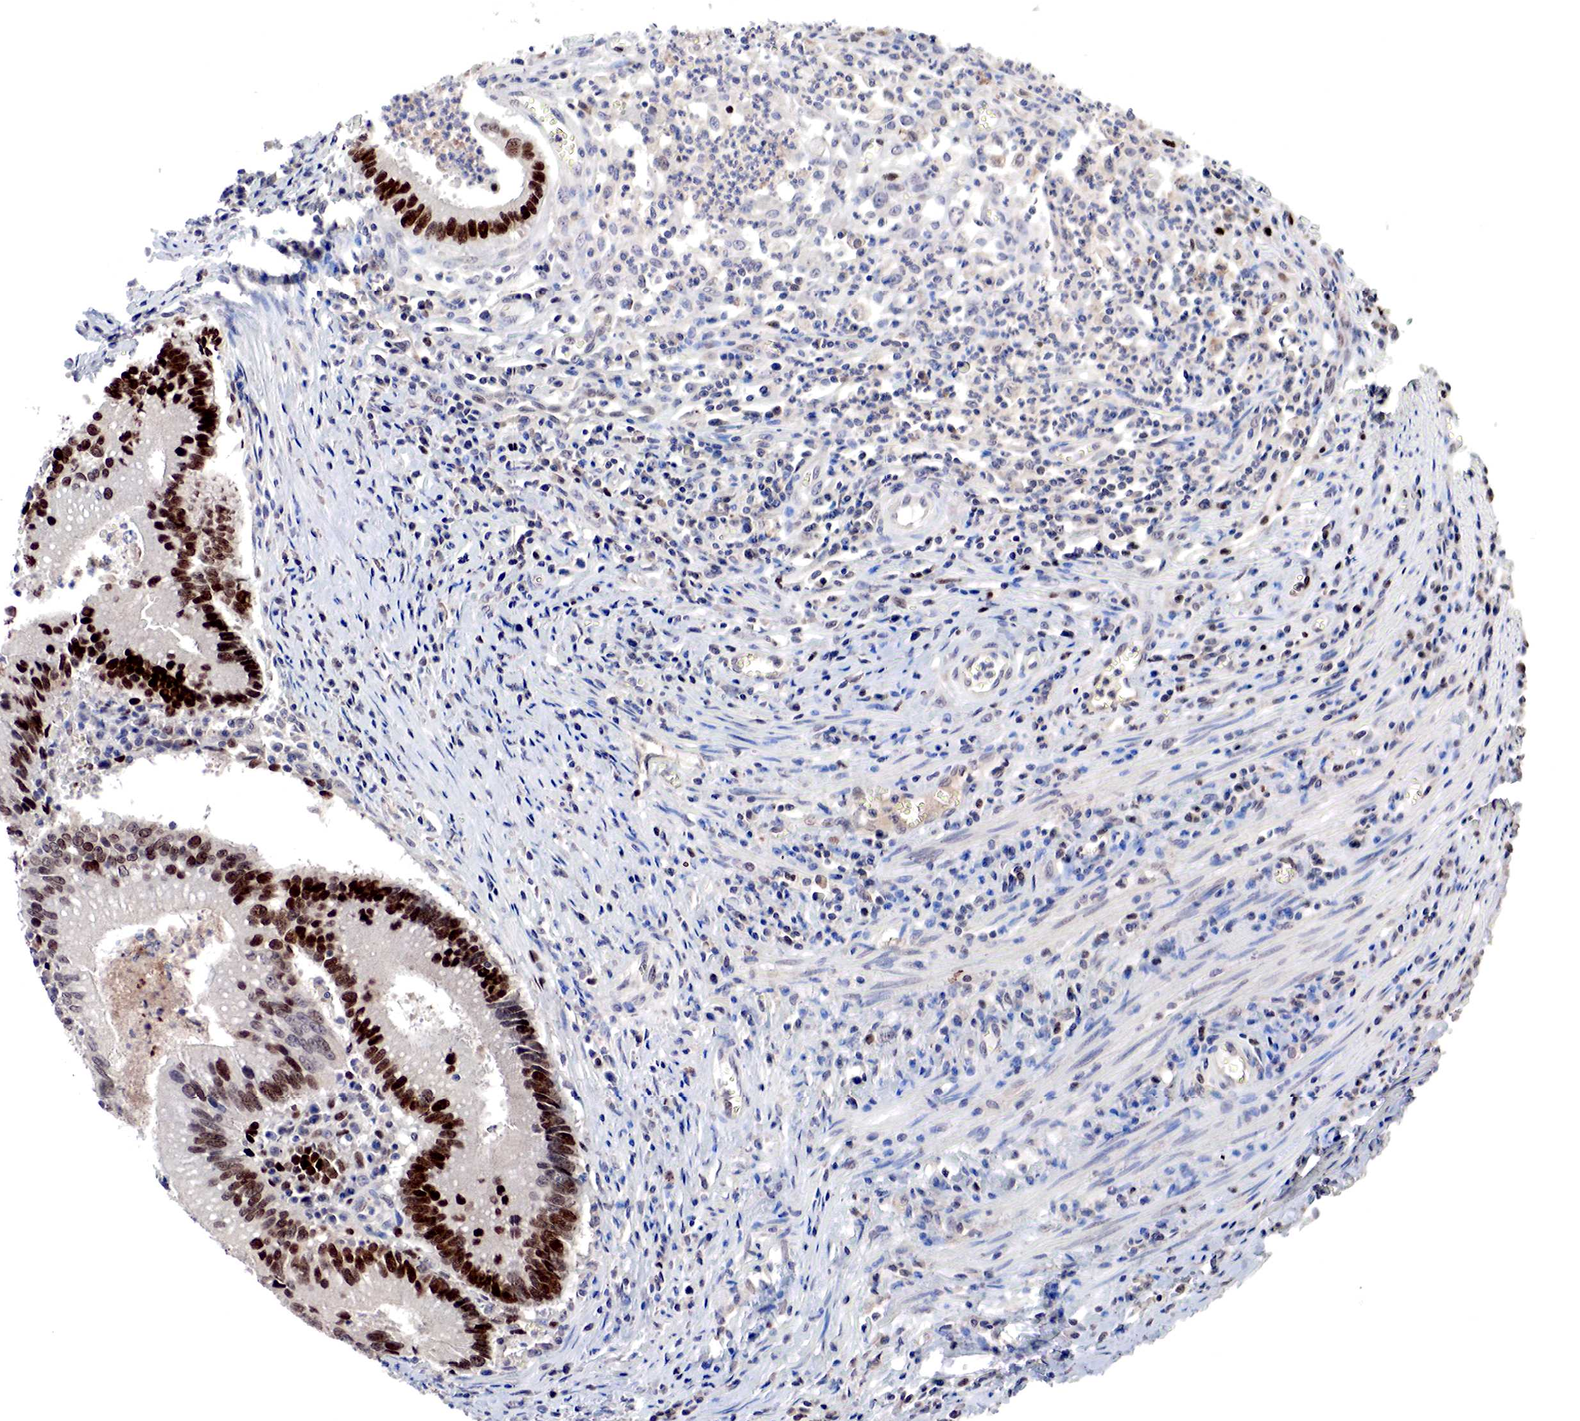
{"staining": {"intensity": "strong", "quantity": ">75%", "location": "nuclear"}, "tissue": "colorectal cancer", "cell_type": "Tumor cells", "image_type": "cancer", "snomed": [{"axis": "morphology", "description": "Adenocarcinoma, NOS"}, {"axis": "topography", "description": "Rectum"}], "caption": "Immunohistochemistry histopathology image of human colorectal cancer (adenocarcinoma) stained for a protein (brown), which shows high levels of strong nuclear positivity in approximately >75% of tumor cells.", "gene": "DACH2", "patient": {"sex": "female", "age": 81}}